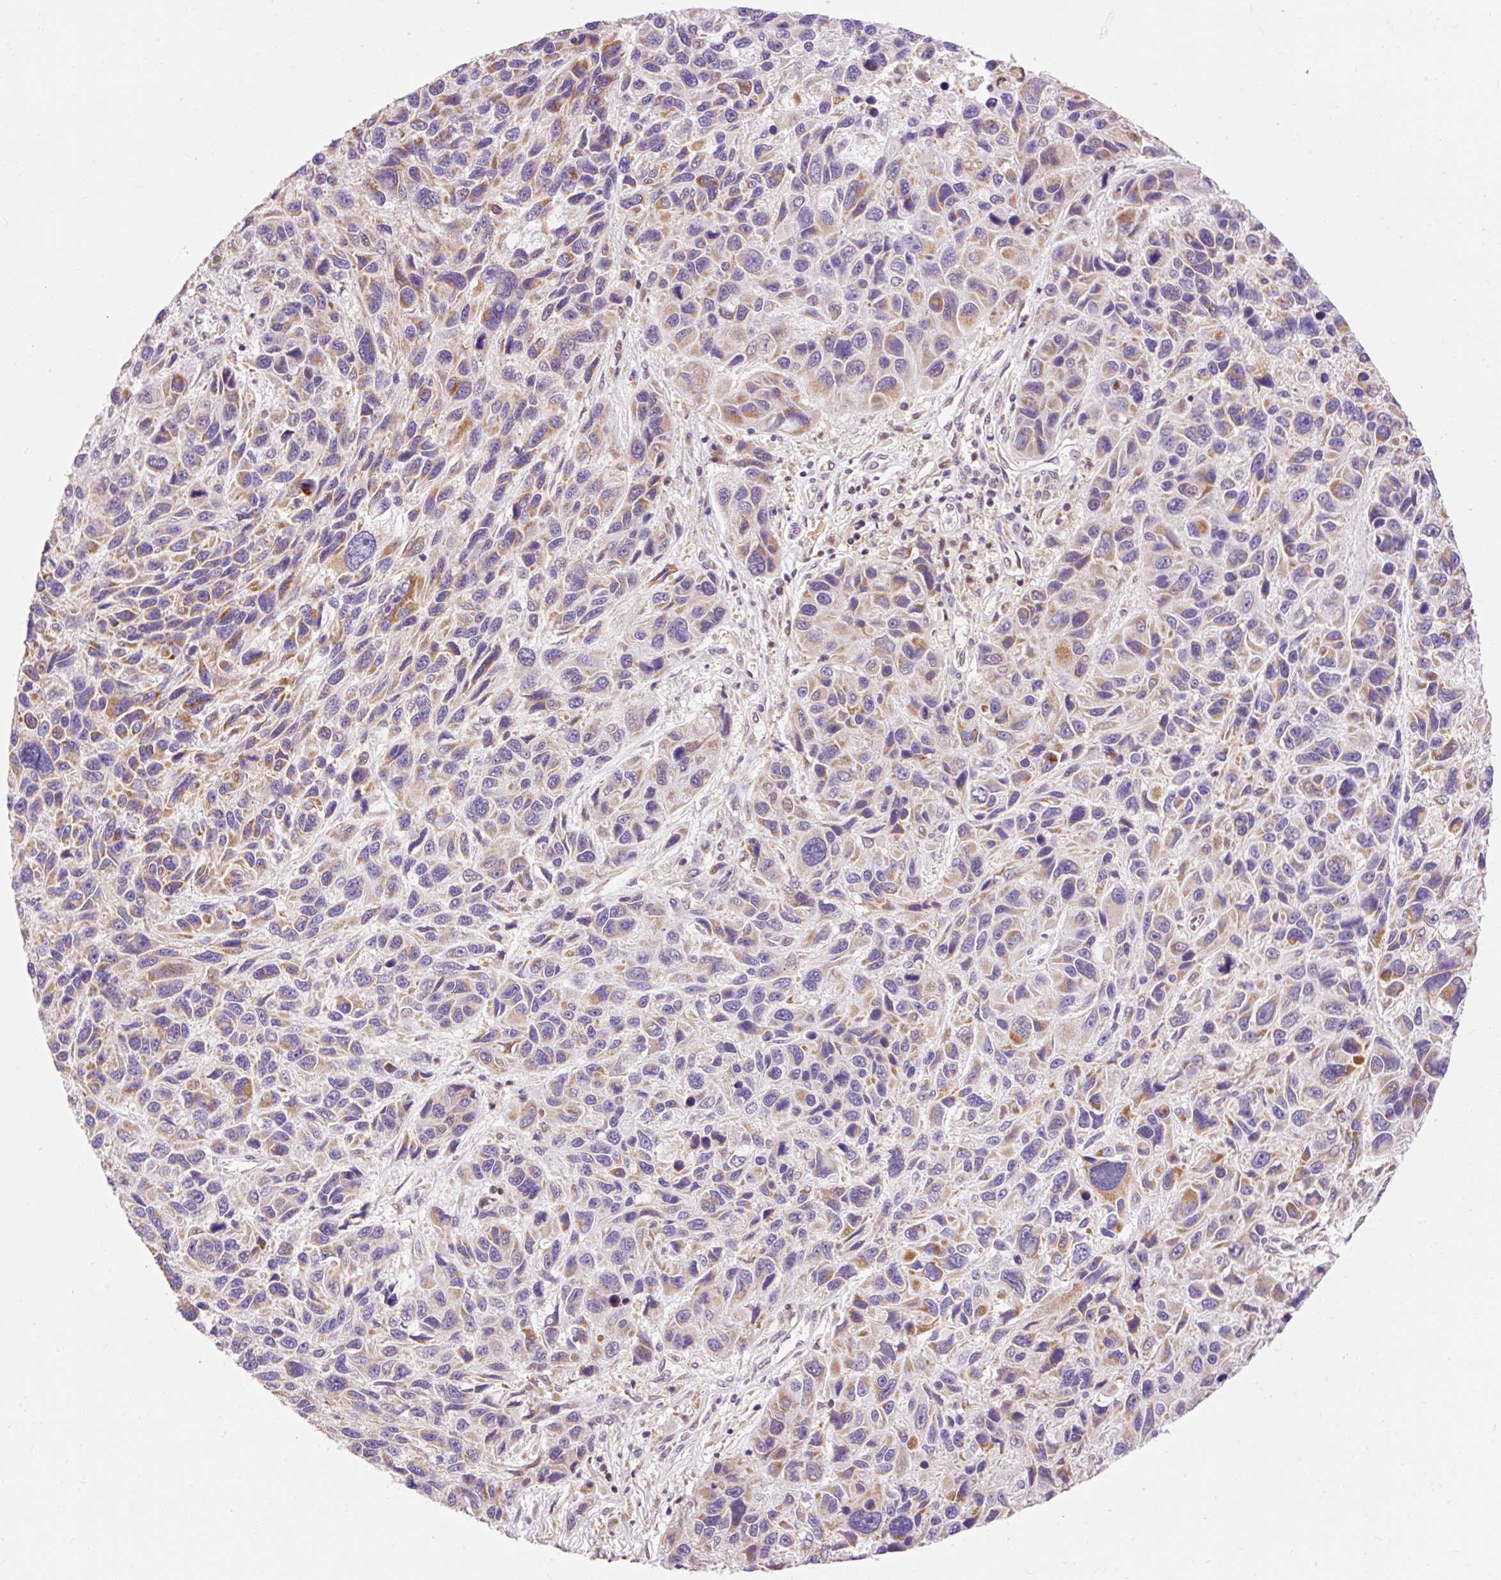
{"staining": {"intensity": "moderate", "quantity": "25%-75%", "location": "cytoplasmic/membranous"}, "tissue": "melanoma", "cell_type": "Tumor cells", "image_type": "cancer", "snomed": [{"axis": "morphology", "description": "Malignant melanoma, NOS"}, {"axis": "topography", "description": "Skin"}], "caption": "This photomicrograph shows melanoma stained with immunohistochemistry (IHC) to label a protein in brown. The cytoplasmic/membranous of tumor cells show moderate positivity for the protein. Nuclei are counter-stained blue.", "gene": "IMMT", "patient": {"sex": "male", "age": 53}}